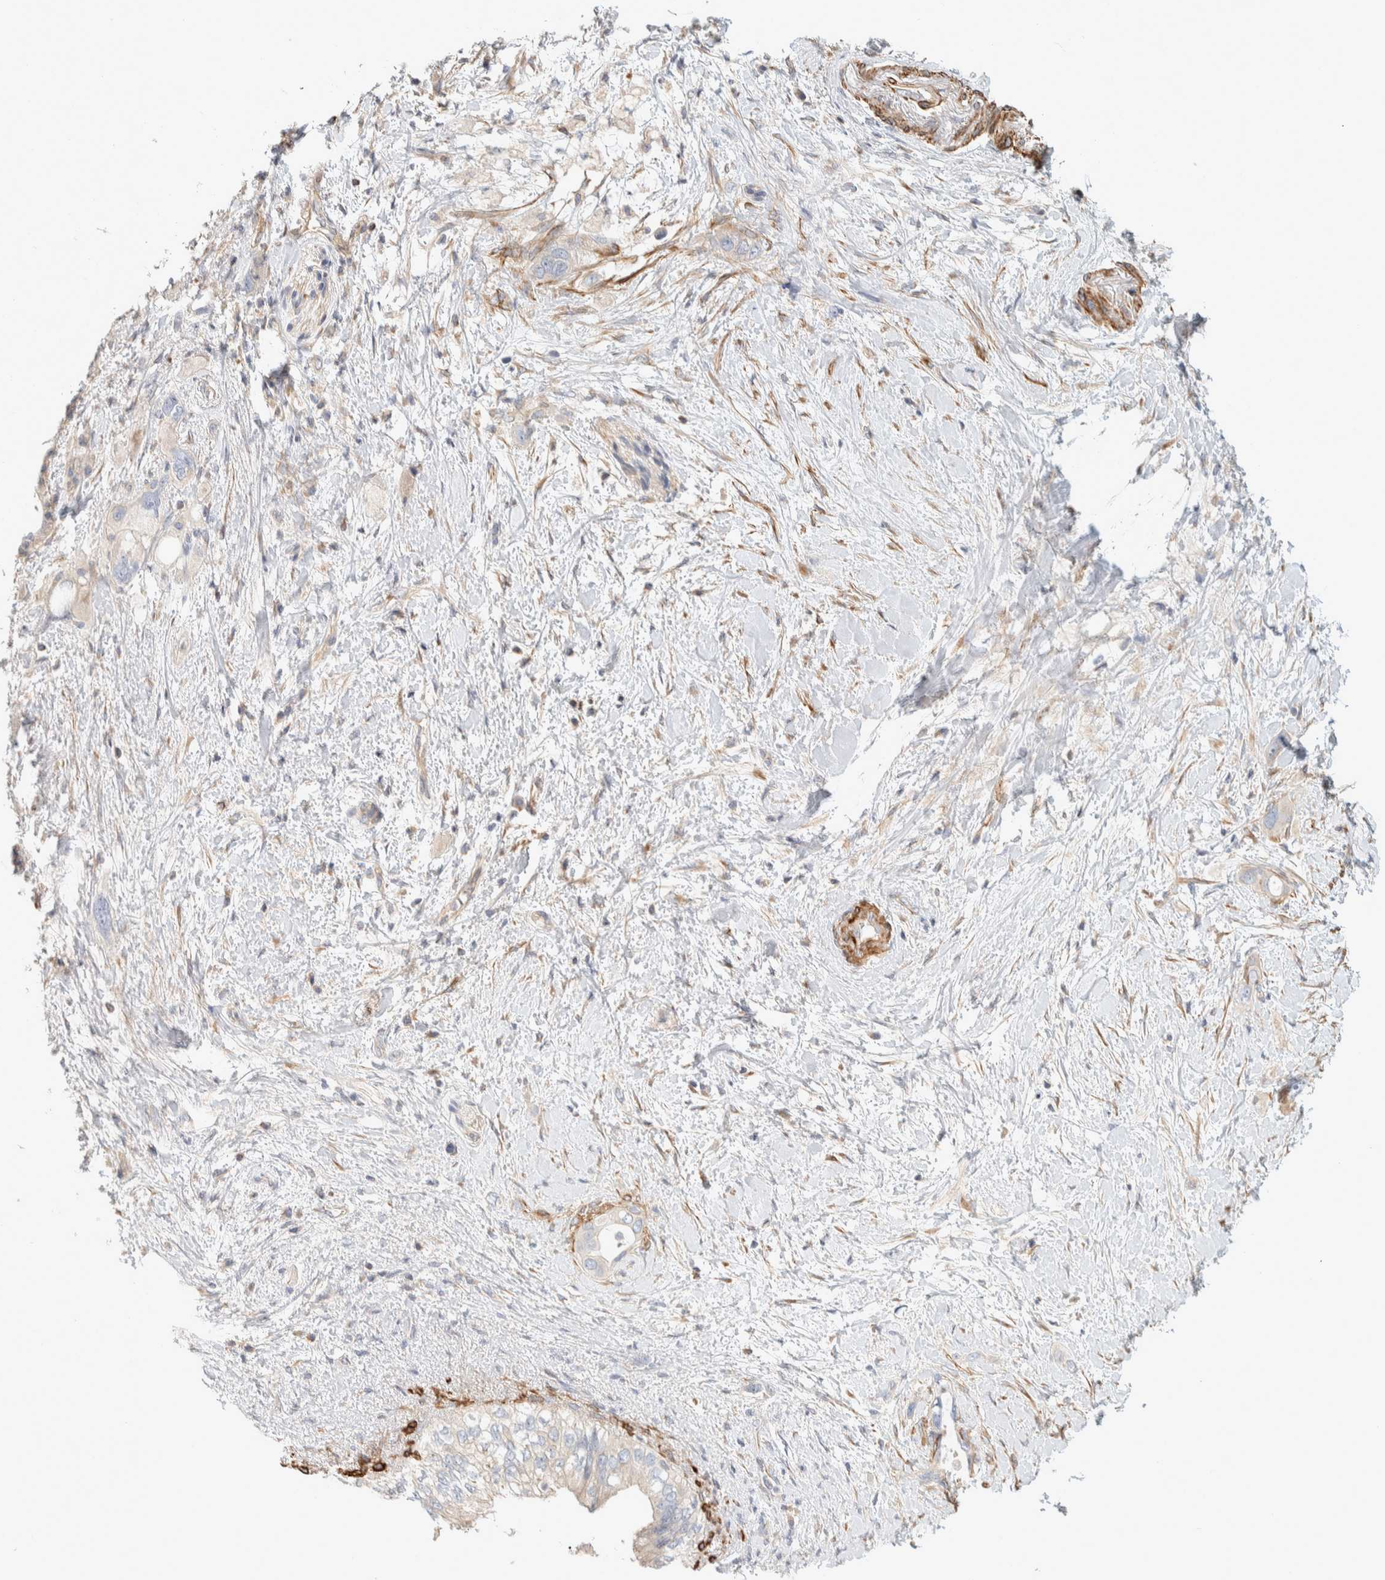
{"staining": {"intensity": "negative", "quantity": "none", "location": "none"}, "tissue": "pancreatic cancer", "cell_type": "Tumor cells", "image_type": "cancer", "snomed": [{"axis": "morphology", "description": "Adenocarcinoma, NOS"}, {"axis": "topography", "description": "Pancreas"}], "caption": "Immunohistochemical staining of adenocarcinoma (pancreatic) reveals no significant expression in tumor cells.", "gene": "CDR2", "patient": {"sex": "female", "age": 56}}